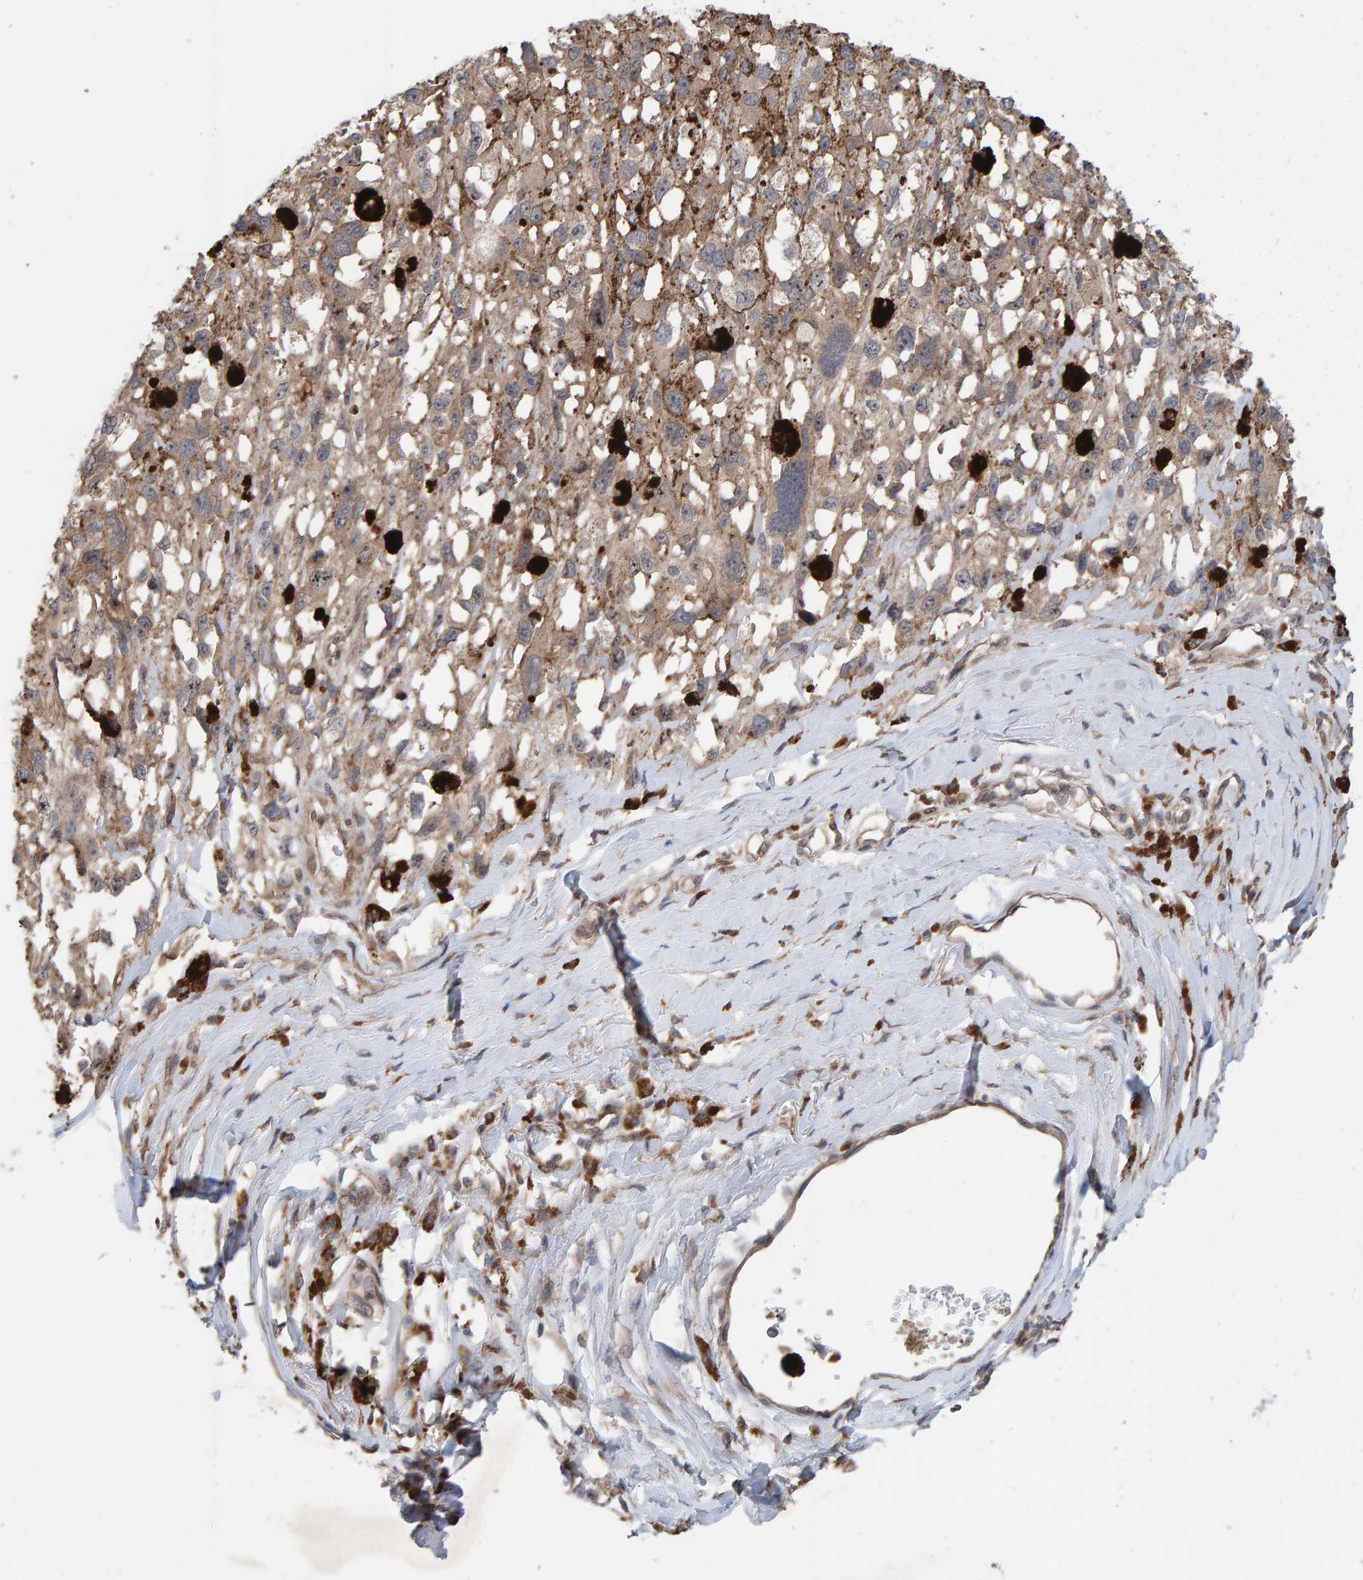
{"staining": {"intensity": "weak", "quantity": ">75%", "location": "cytoplasmic/membranous"}, "tissue": "melanoma", "cell_type": "Tumor cells", "image_type": "cancer", "snomed": [{"axis": "morphology", "description": "Malignant melanoma, Metastatic site"}, {"axis": "topography", "description": "Lymph node"}], "caption": "This is a histology image of immunohistochemistry staining of malignant melanoma (metastatic site), which shows weak staining in the cytoplasmic/membranous of tumor cells.", "gene": "LRSAM1", "patient": {"sex": "male", "age": 59}}